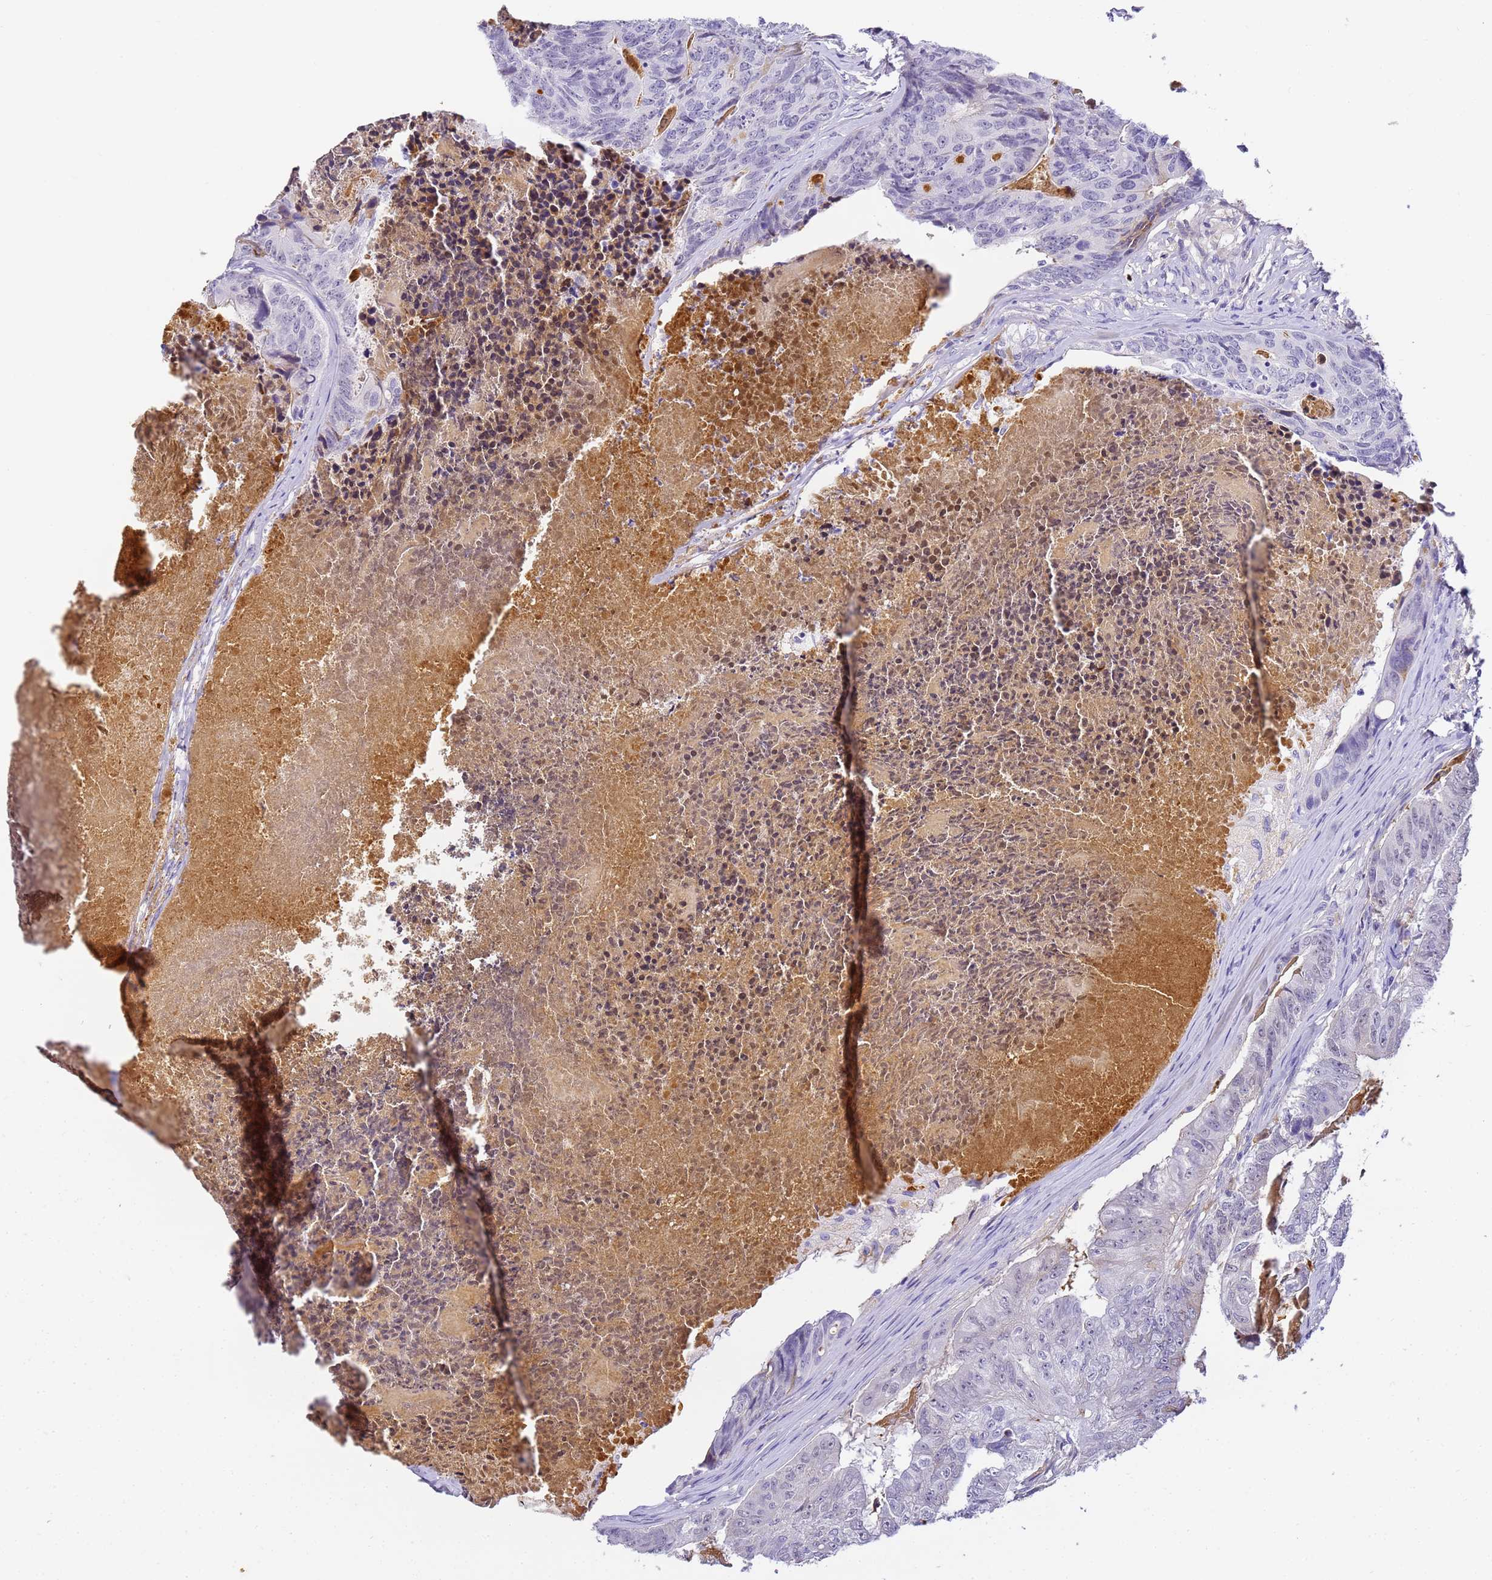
{"staining": {"intensity": "negative", "quantity": "none", "location": "none"}, "tissue": "colorectal cancer", "cell_type": "Tumor cells", "image_type": "cancer", "snomed": [{"axis": "morphology", "description": "Adenocarcinoma, NOS"}, {"axis": "topography", "description": "Colon"}], "caption": "Colorectal cancer stained for a protein using immunohistochemistry reveals no staining tumor cells.", "gene": "CFHR2", "patient": {"sex": "female", "age": 67}}